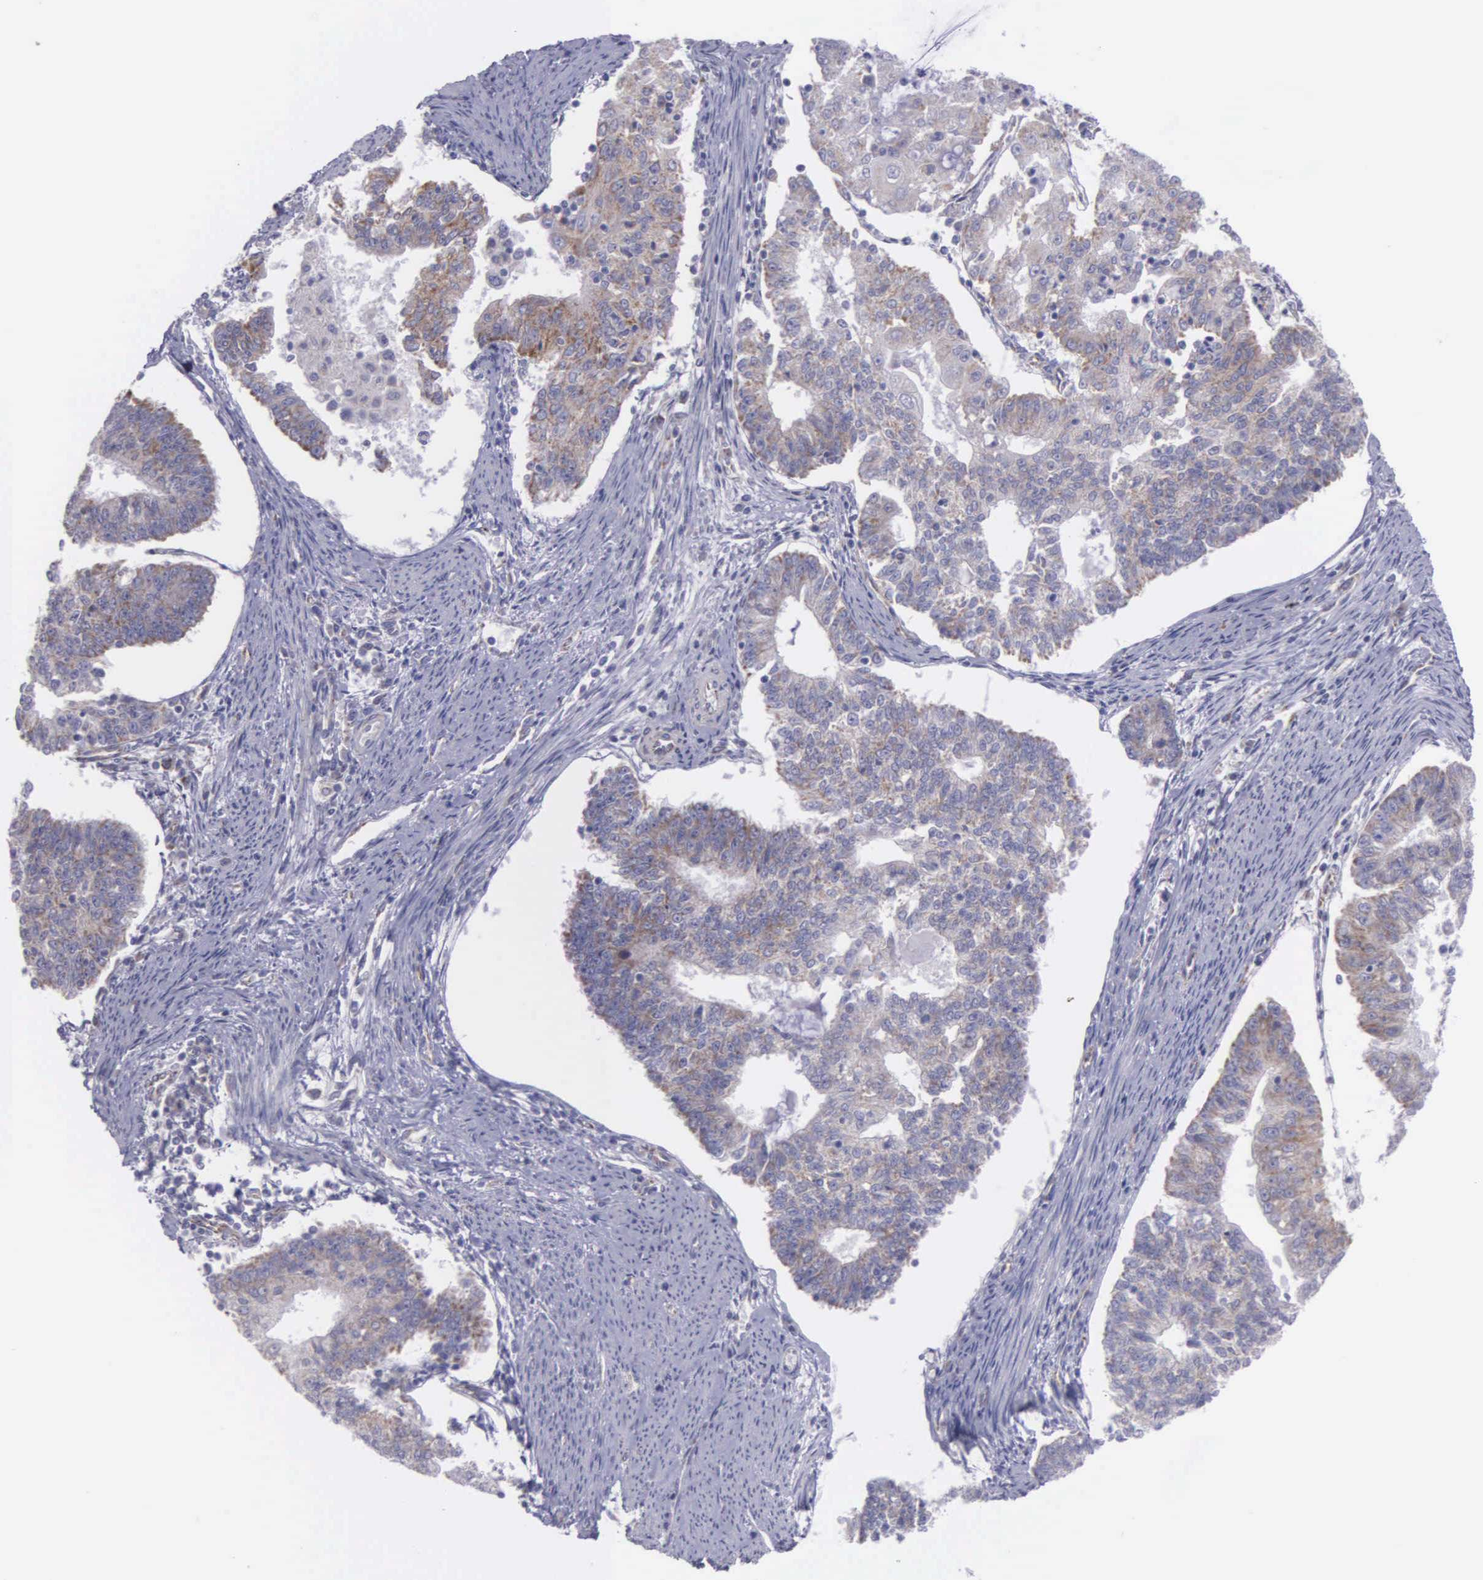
{"staining": {"intensity": "weak", "quantity": "25%-75%", "location": "cytoplasmic/membranous"}, "tissue": "endometrial cancer", "cell_type": "Tumor cells", "image_type": "cancer", "snomed": [{"axis": "morphology", "description": "Adenocarcinoma, NOS"}, {"axis": "topography", "description": "Endometrium"}], "caption": "Immunohistochemistry (IHC) of human endometrial cancer exhibits low levels of weak cytoplasmic/membranous expression in approximately 25%-75% of tumor cells.", "gene": "SYNJ2BP", "patient": {"sex": "female", "age": 56}}